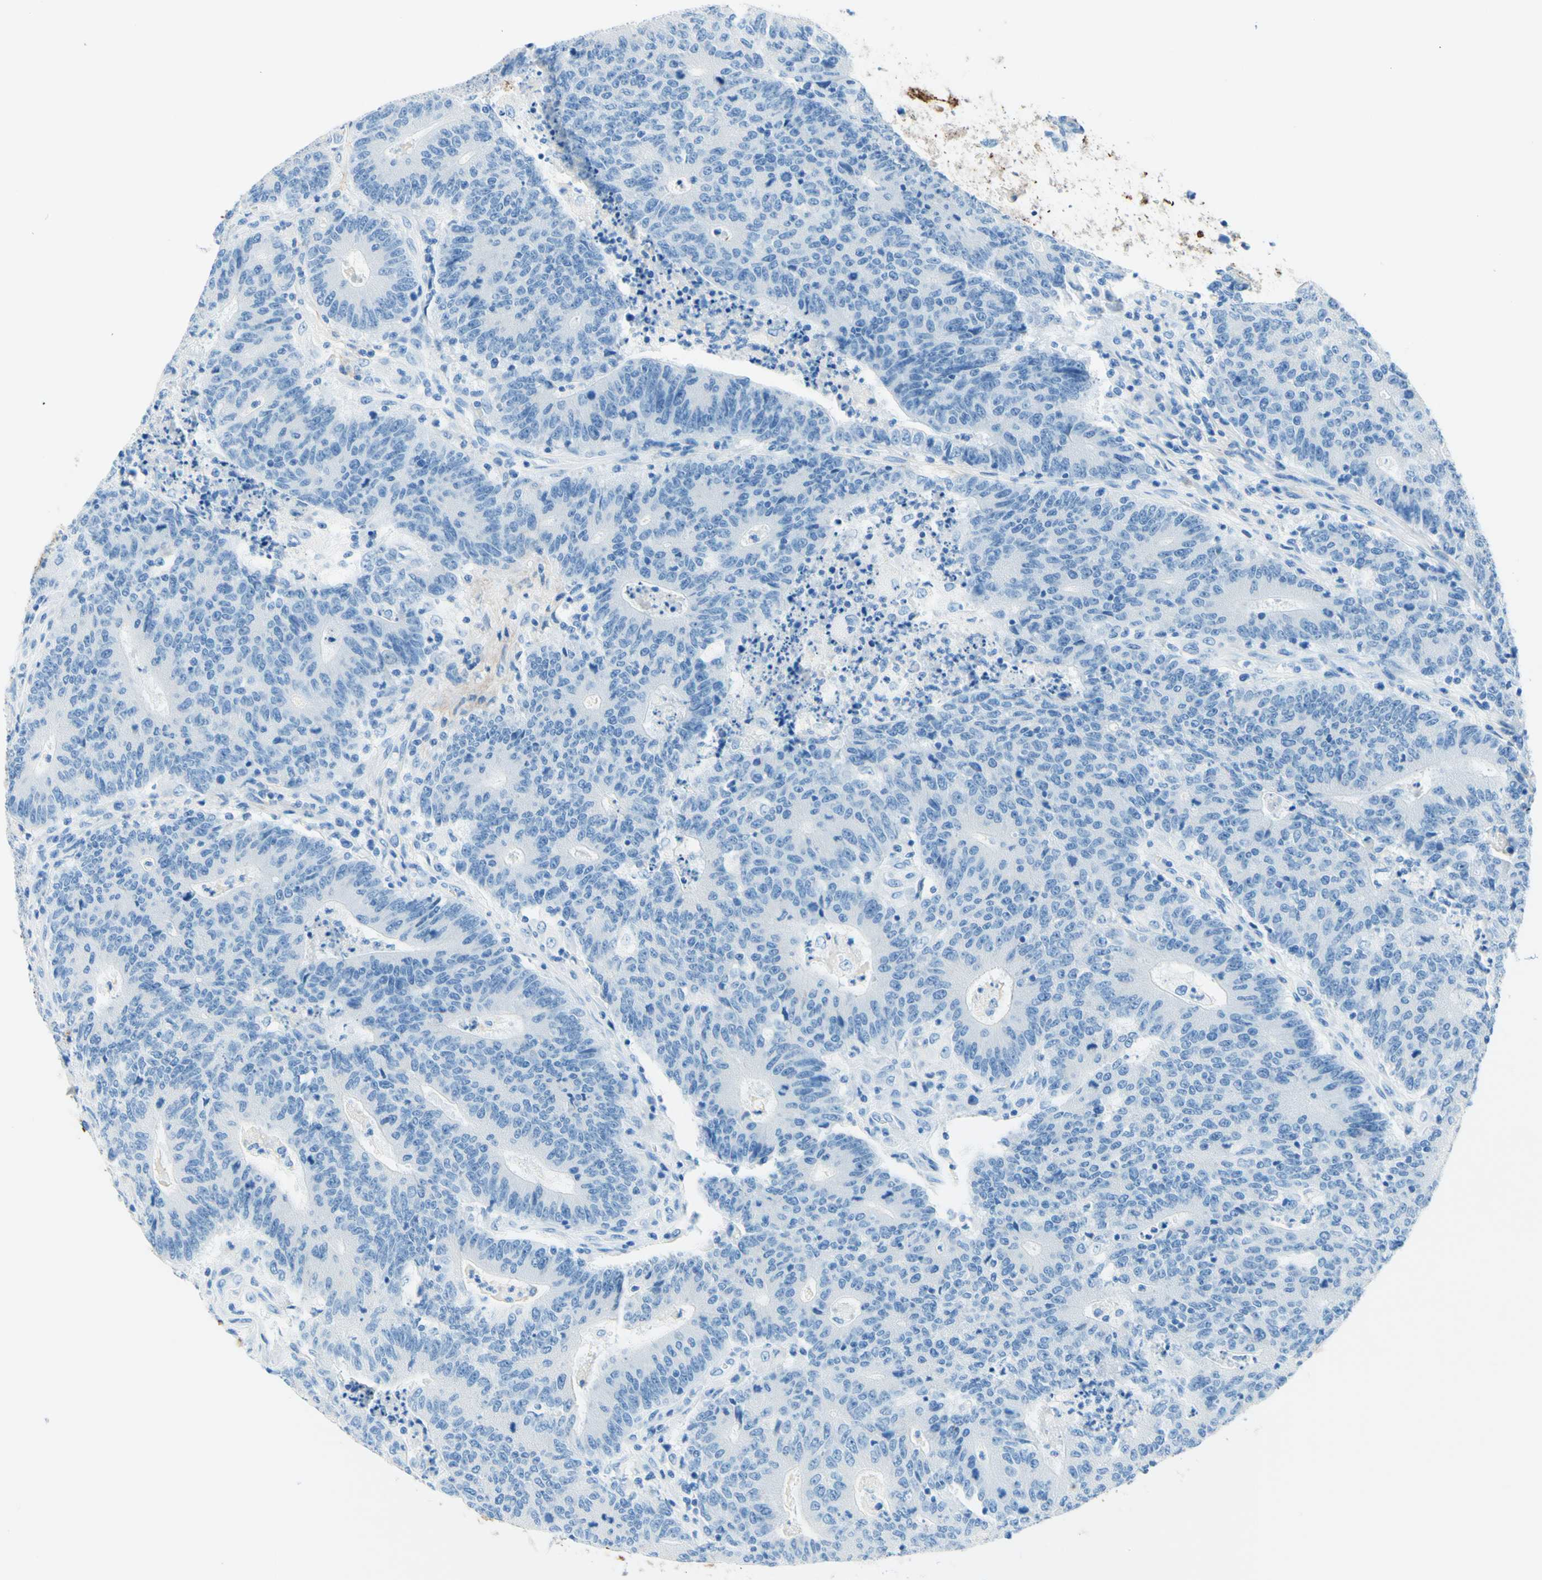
{"staining": {"intensity": "negative", "quantity": "none", "location": "none"}, "tissue": "colorectal cancer", "cell_type": "Tumor cells", "image_type": "cancer", "snomed": [{"axis": "morphology", "description": "Normal tissue, NOS"}, {"axis": "morphology", "description": "Adenocarcinoma, NOS"}, {"axis": "topography", "description": "Colon"}], "caption": "An immunohistochemistry photomicrograph of colorectal cancer (adenocarcinoma) is shown. There is no staining in tumor cells of colorectal cancer (adenocarcinoma). Nuclei are stained in blue.", "gene": "MFAP5", "patient": {"sex": "female", "age": 75}}